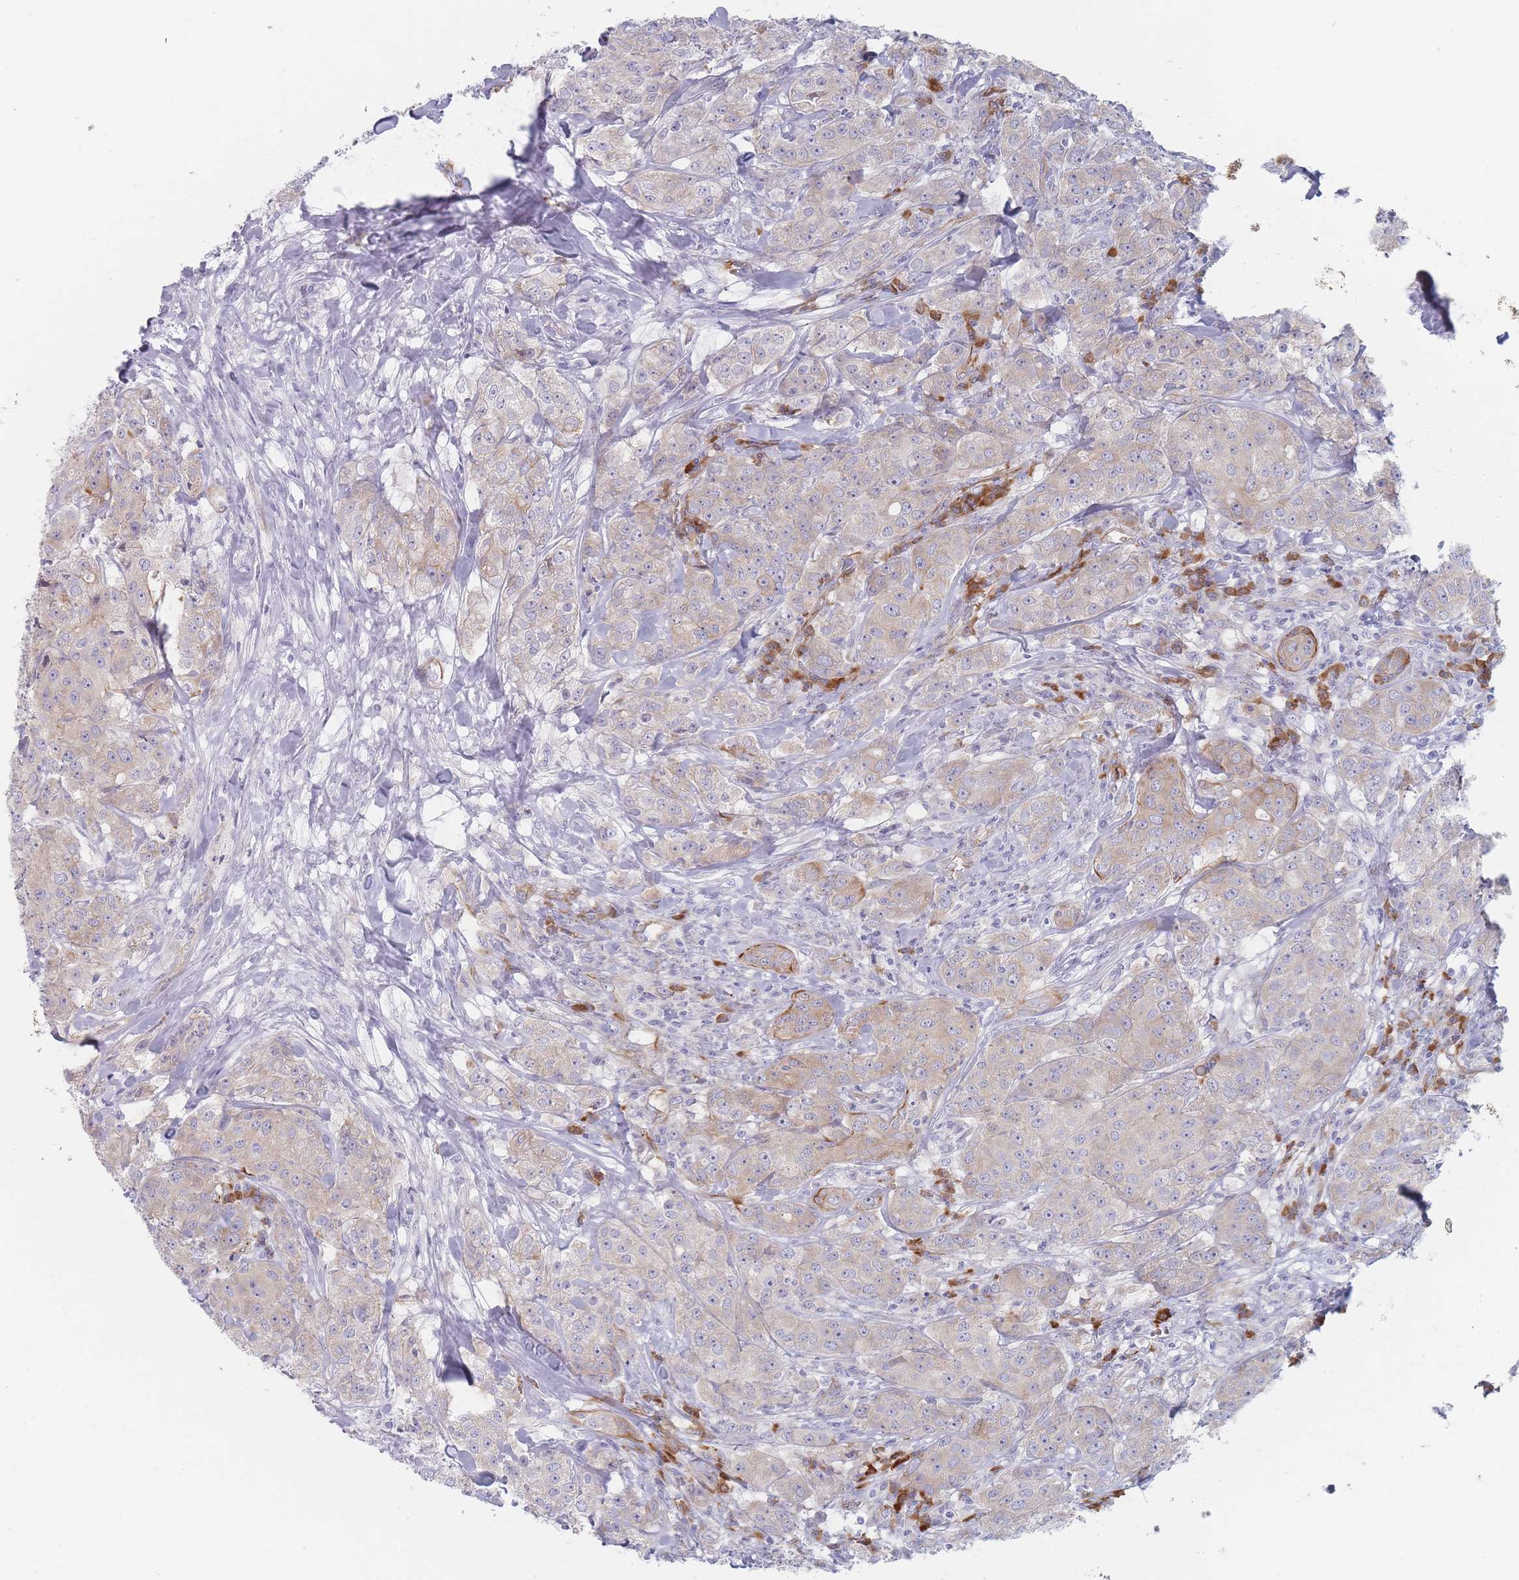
{"staining": {"intensity": "weak", "quantity": "25%-75%", "location": "cytoplasmic/membranous"}, "tissue": "breast cancer", "cell_type": "Tumor cells", "image_type": "cancer", "snomed": [{"axis": "morphology", "description": "Duct carcinoma"}, {"axis": "topography", "description": "Breast"}], "caption": "The immunohistochemical stain shows weak cytoplasmic/membranous staining in tumor cells of breast cancer (intraductal carcinoma) tissue.", "gene": "ERBIN", "patient": {"sex": "female", "age": 43}}